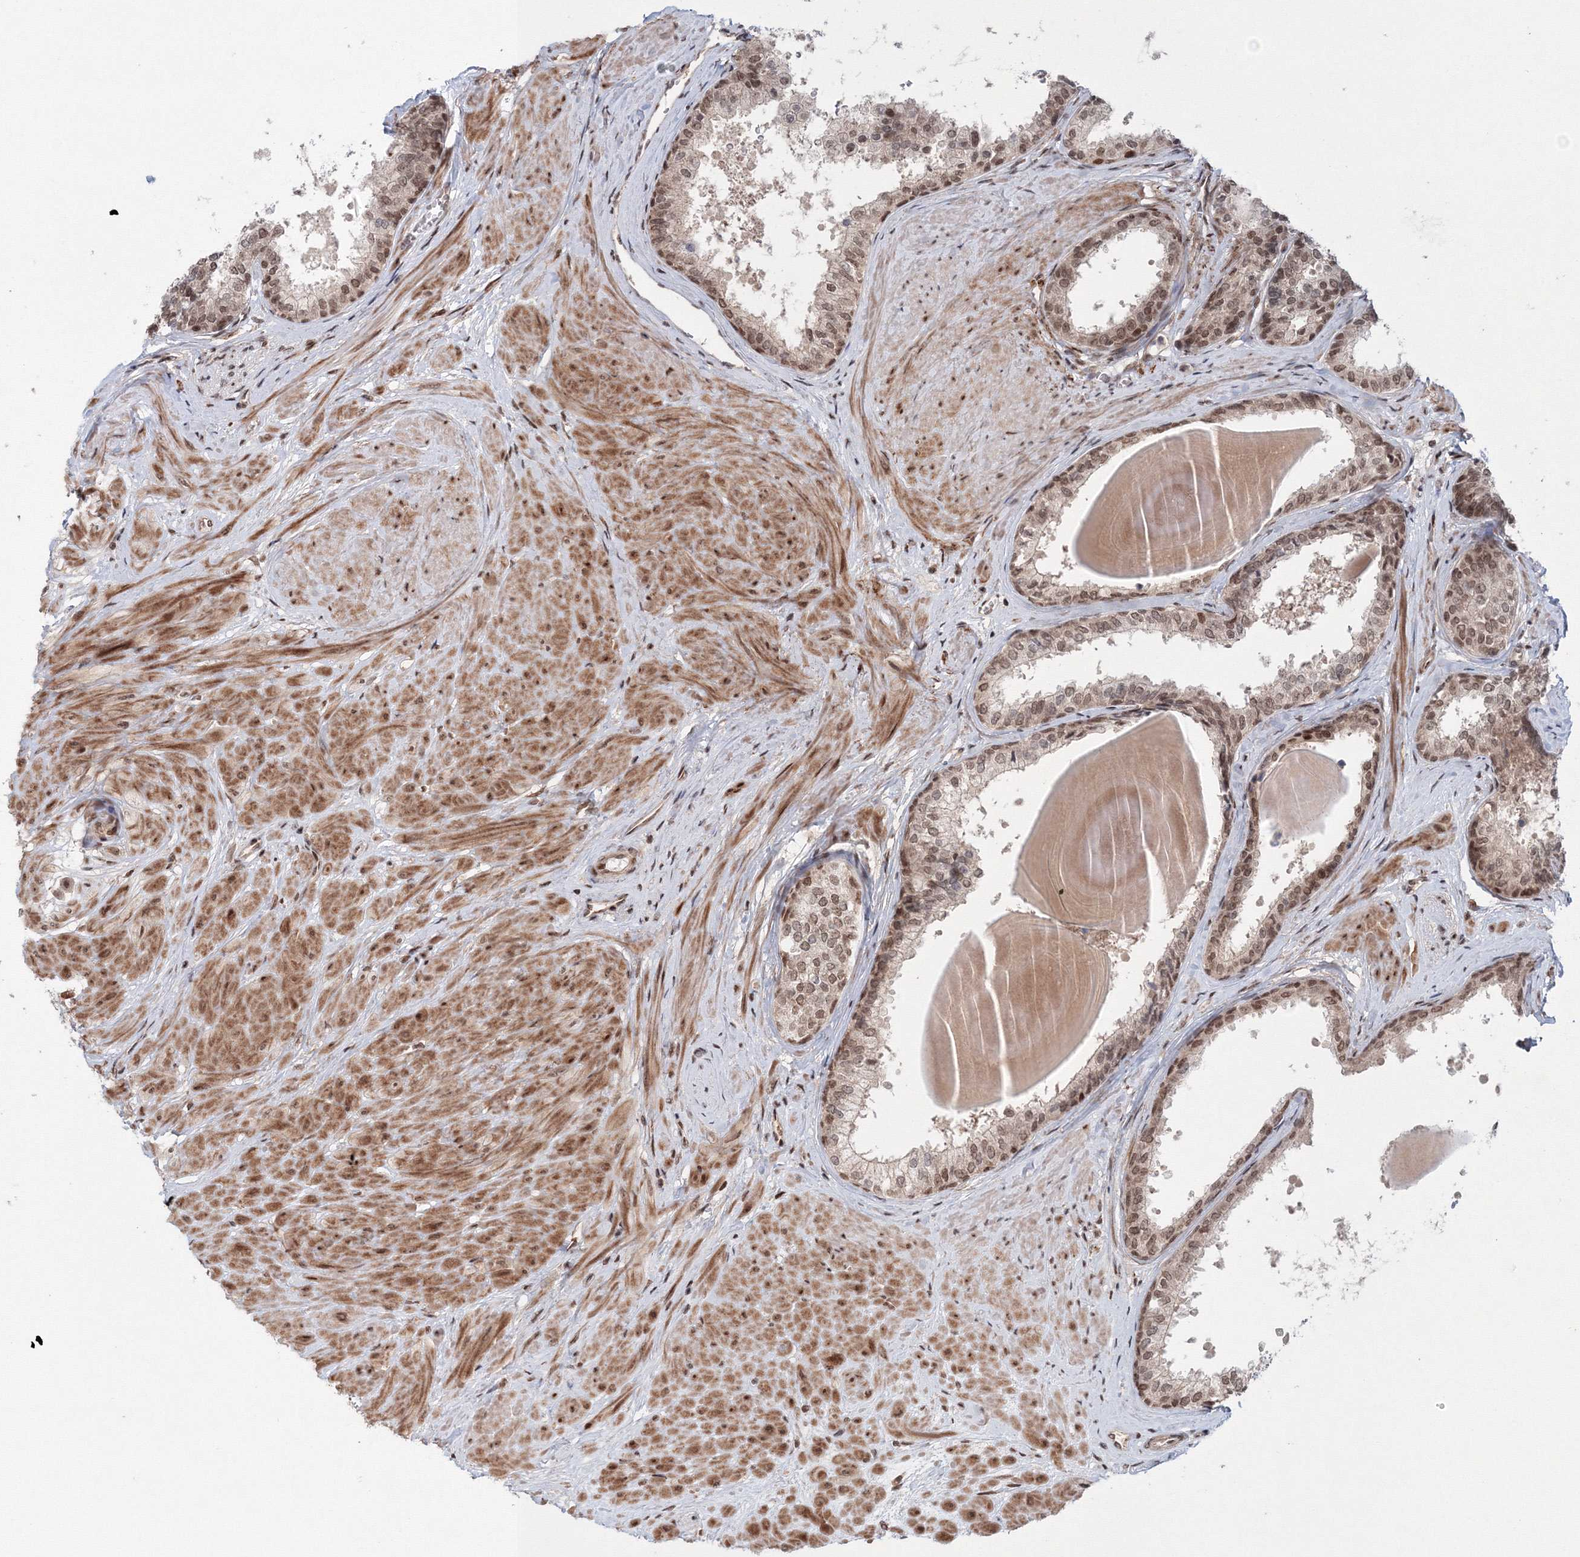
{"staining": {"intensity": "moderate", "quantity": ">75%", "location": "nuclear"}, "tissue": "prostate", "cell_type": "Glandular cells", "image_type": "normal", "snomed": [{"axis": "morphology", "description": "Normal tissue, NOS"}, {"axis": "topography", "description": "Prostate"}], "caption": "Immunohistochemical staining of normal prostate exhibits moderate nuclear protein positivity in approximately >75% of glandular cells.", "gene": "NOA1", "patient": {"sex": "male", "age": 48}}